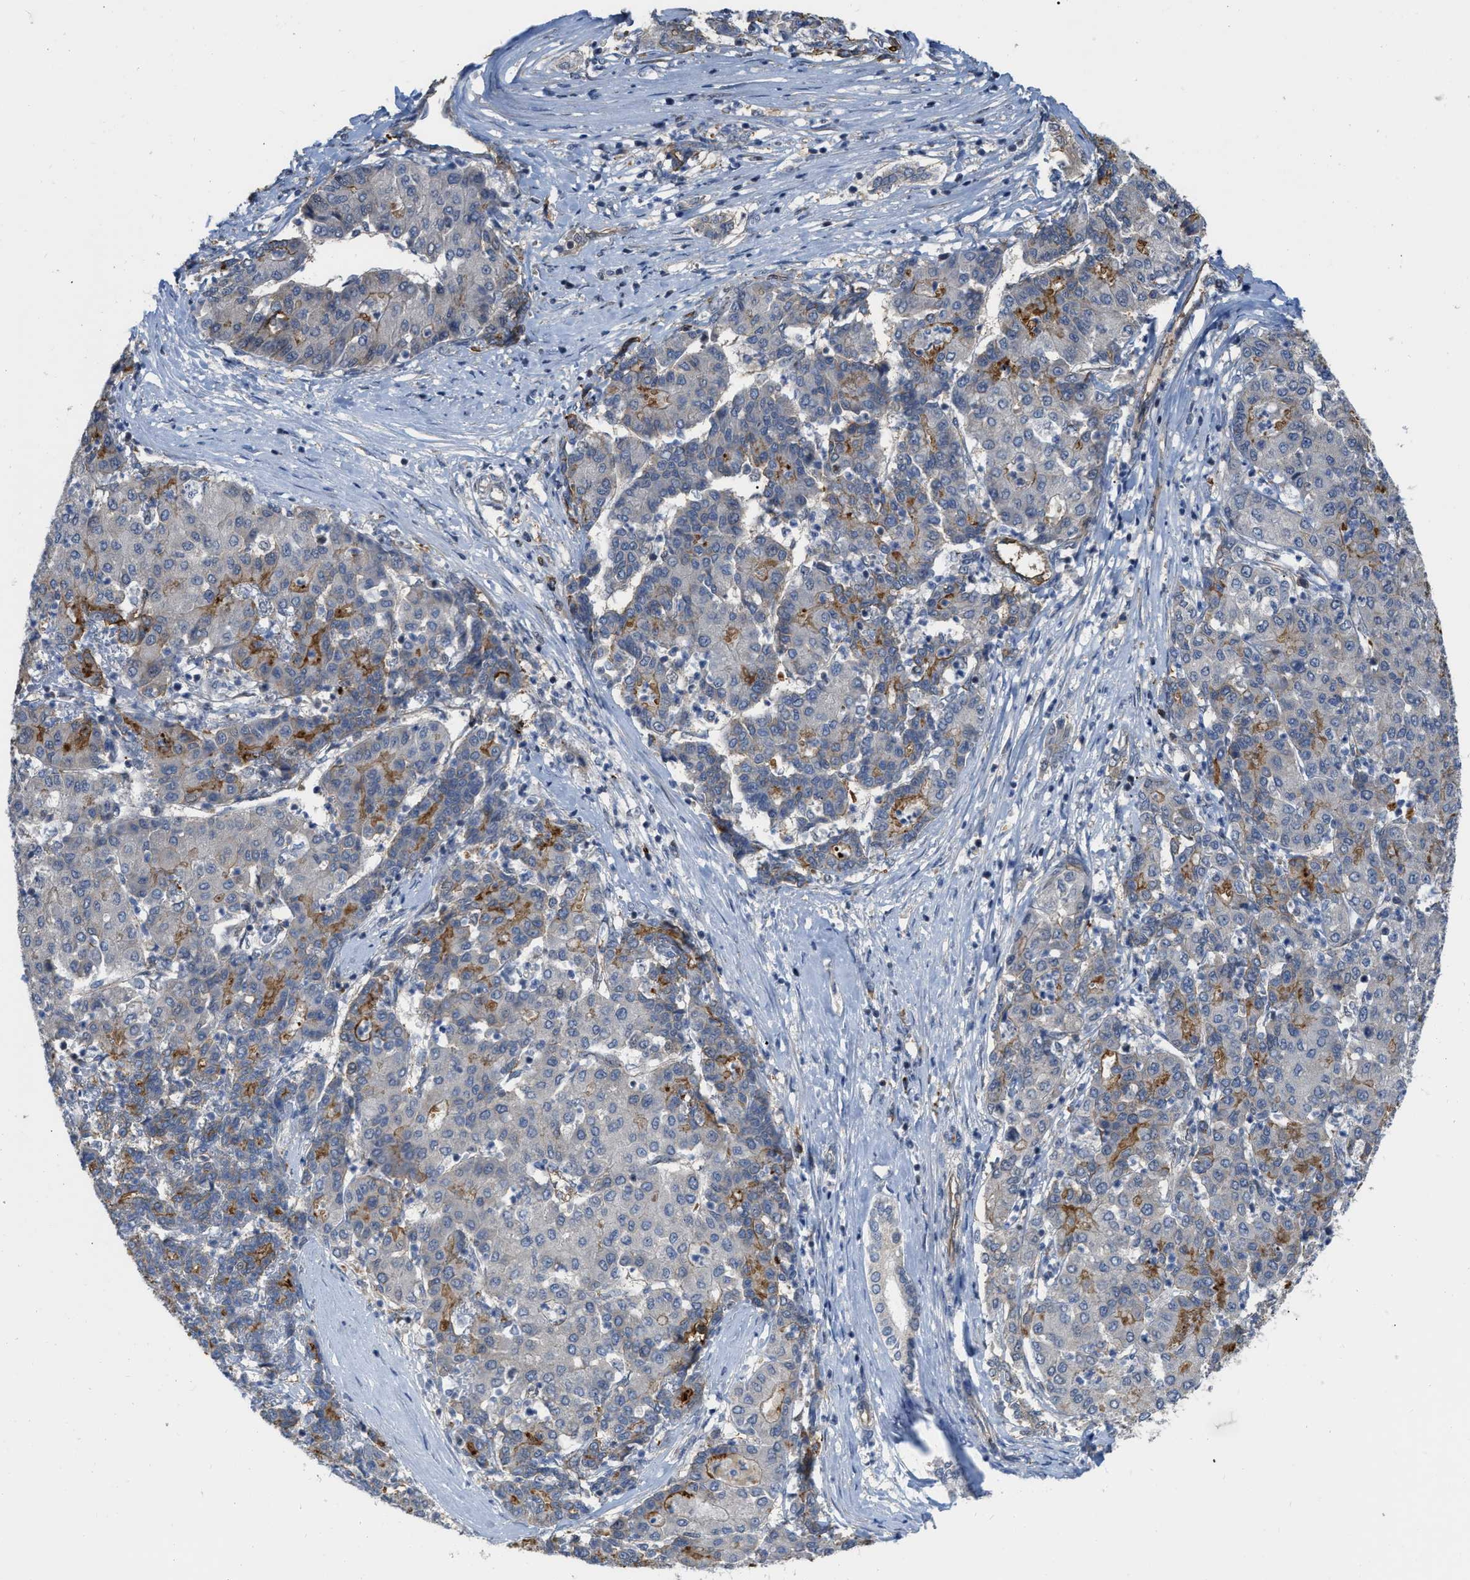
{"staining": {"intensity": "negative", "quantity": "none", "location": "none"}, "tissue": "liver cancer", "cell_type": "Tumor cells", "image_type": "cancer", "snomed": [{"axis": "morphology", "description": "Carcinoma, Hepatocellular, NOS"}, {"axis": "topography", "description": "Liver"}], "caption": "Immunohistochemistry (IHC) of liver hepatocellular carcinoma exhibits no expression in tumor cells.", "gene": "NAPEPLD", "patient": {"sex": "male", "age": 65}}